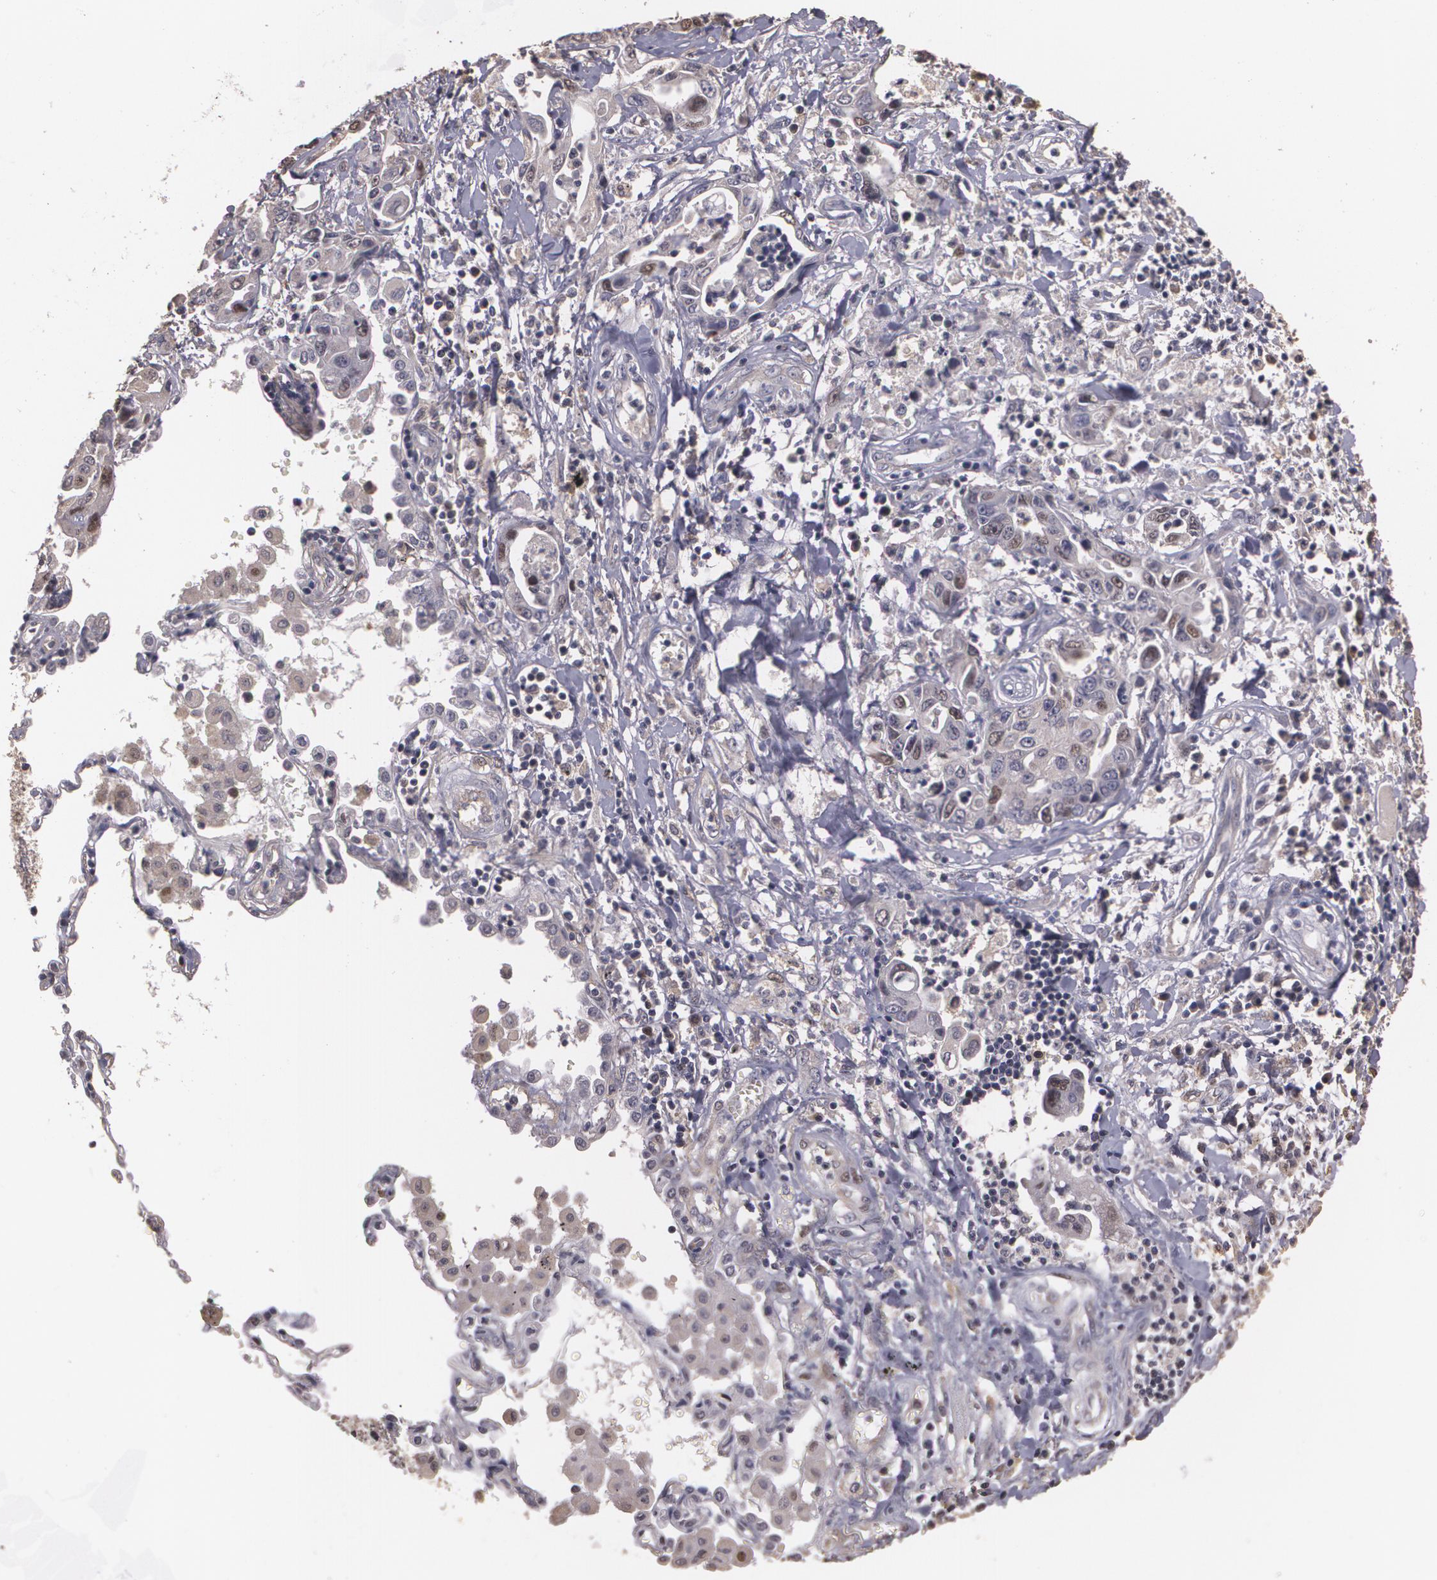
{"staining": {"intensity": "weak", "quantity": "<25%", "location": "nuclear"}, "tissue": "lung cancer", "cell_type": "Tumor cells", "image_type": "cancer", "snomed": [{"axis": "morphology", "description": "Adenocarcinoma, NOS"}, {"axis": "topography", "description": "Lung"}], "caption": "The immunohistochemistry (IHC) photomicrograph has no significant positivity in tumor cells of lung cancer (adenocarcinoma) tissue.", "gene": "BRCA1", "patient": {"sex": "male", "age": 64}}